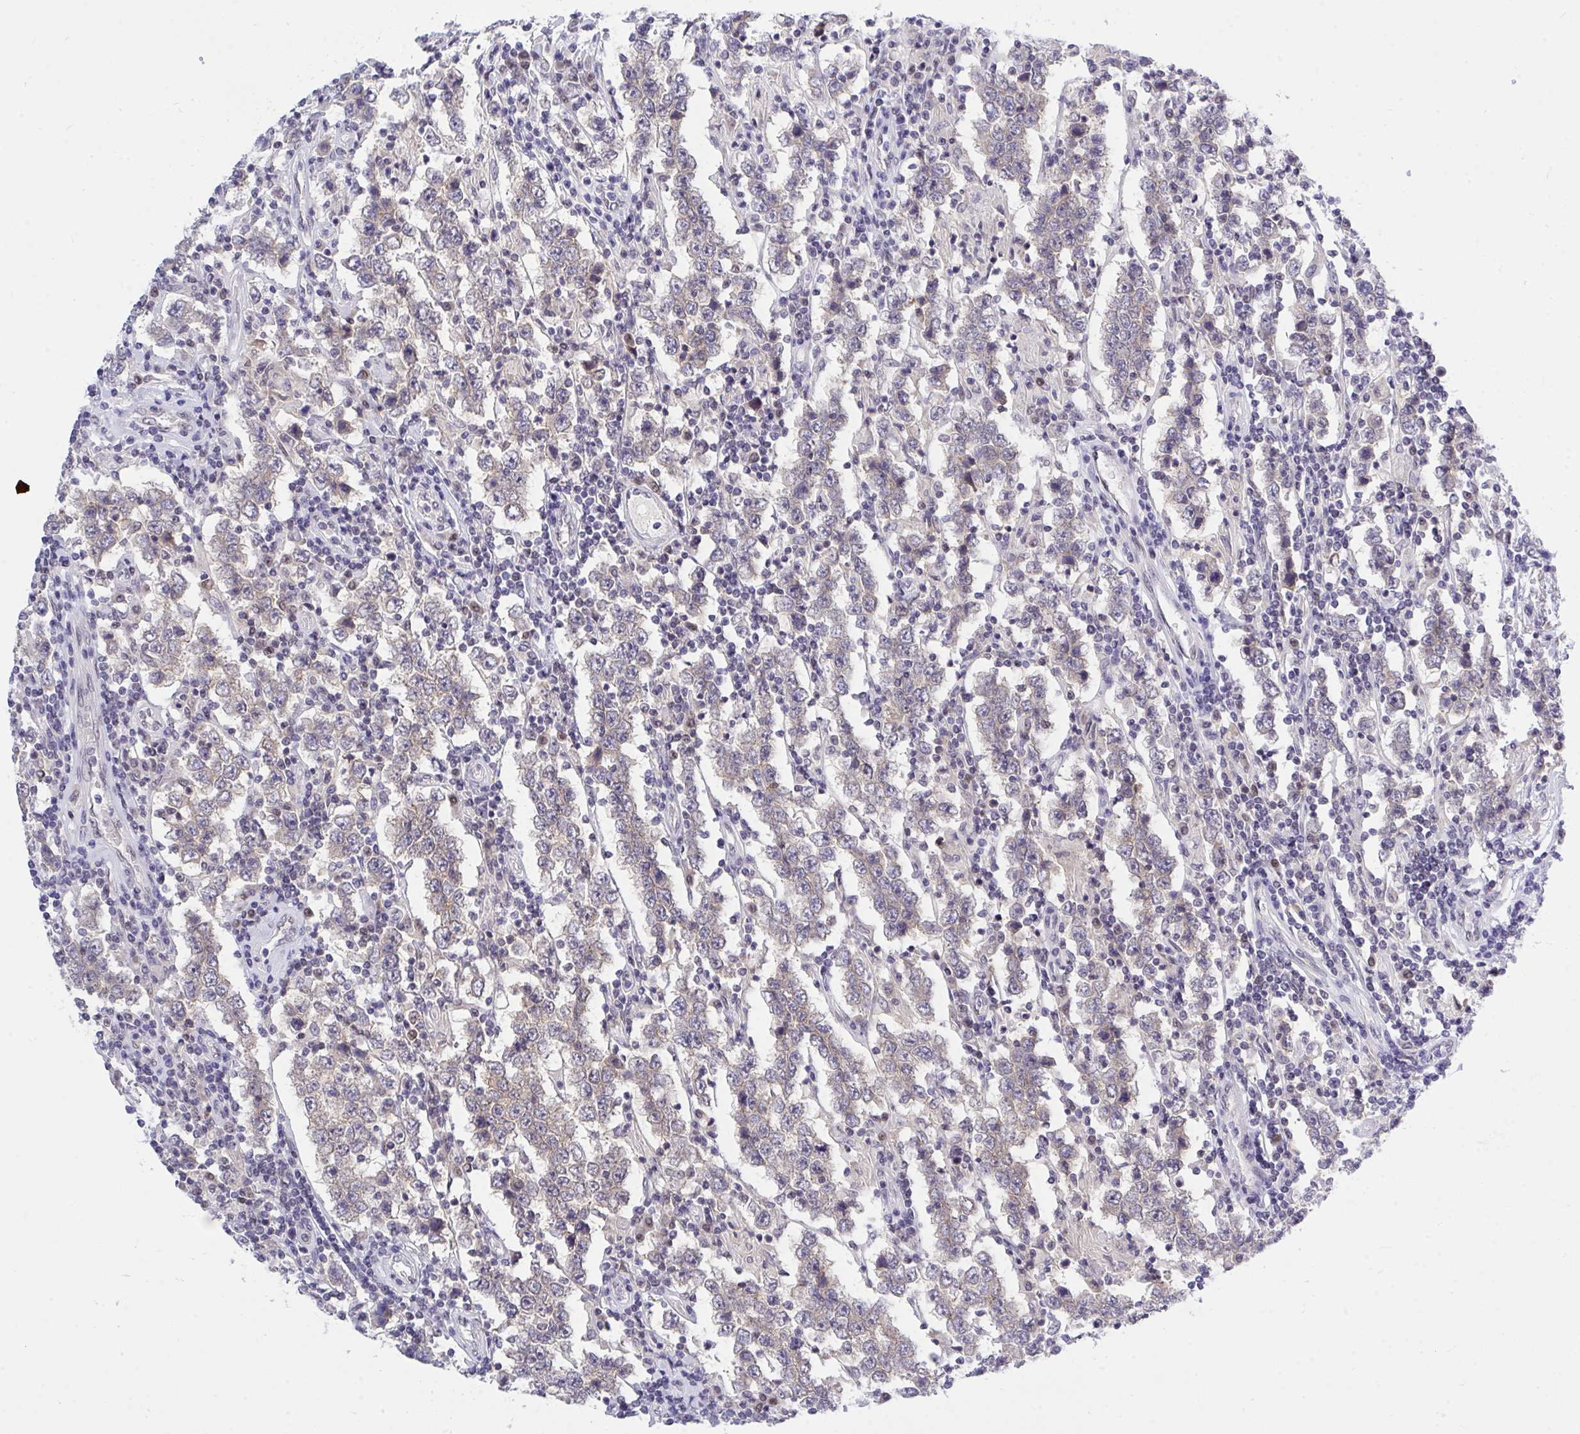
{"staining": {"intensity": "weak", "quantity": "25%-75%", "location": "cytoplasmic/membranous"}, "tissue": "testis cancer", "cell_type": "Tumor cells", "image_type": "cancer", "snomed": [{"axis": "morphology", "description": "Normal tissue, NOS"}, {"axis": "morphology", "description": "Urothelial carcinoma, High grade"}, {"axis": "morphology", "description": "Seminoma, NOS"}, {"axis": "morphology", "description": "Carcinoma, Embryonal, NOS"}, {"axis": "topography", "description": "Urinary bladder"}, {"axis": "topography", "description": "Testis"}], "caption": "A histopathology image of testis cancer stained for a protein exhibits weak cytoplasmic/membranous brown staining in tumor cells. The protein is shown in brown color, while the nuclei are stained blue.", "gene": "THOP1", "patient": {"sex": "male", "age": 41}}